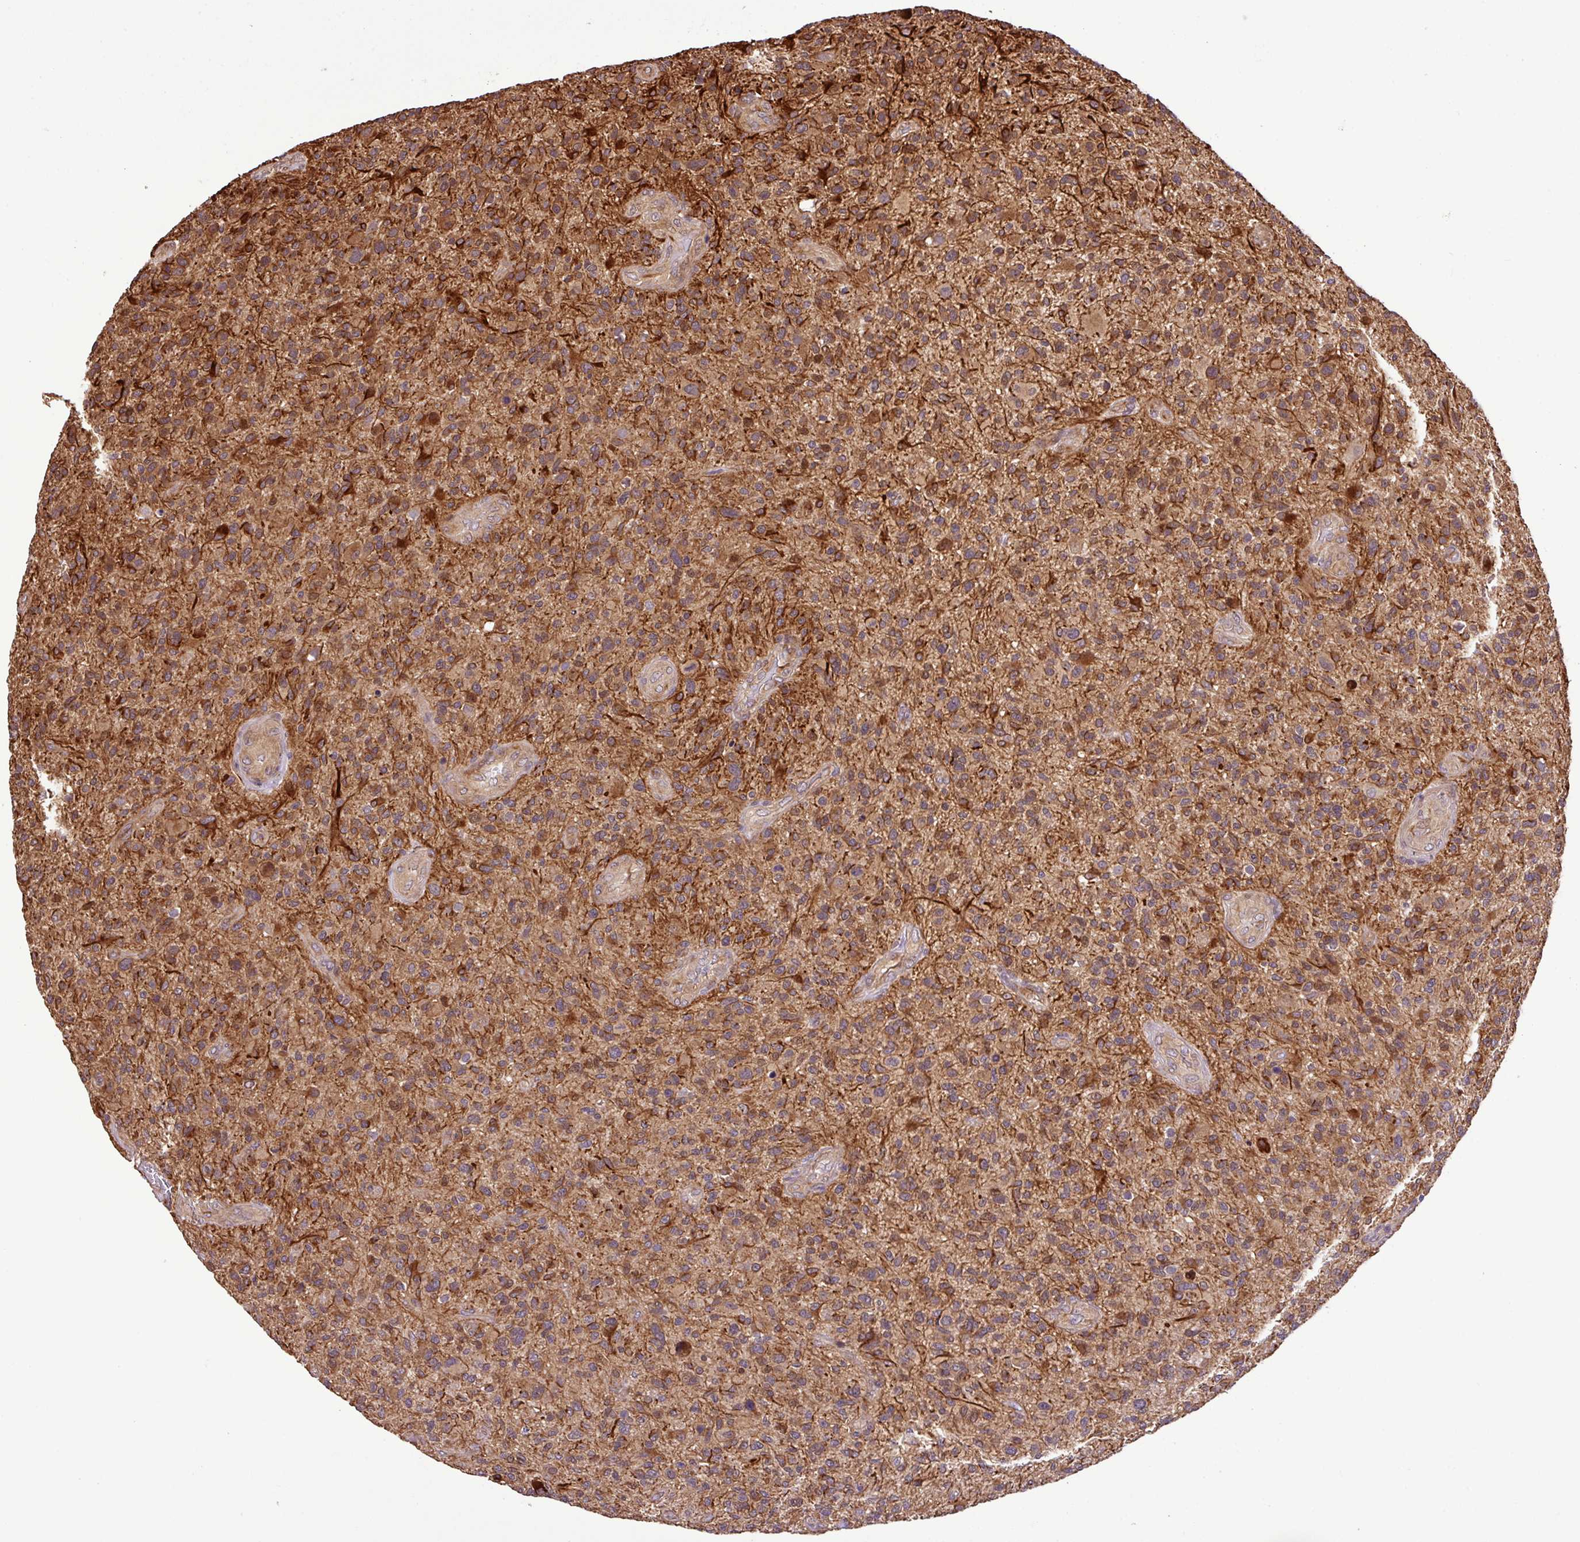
{"staining": {"intensity": "moderate", "quantity": ">75%", "location": "cytoplasmic/membranous"}, "tissue": "glioma", "cell_type": "Tumor cells", "image_type": "cancer", "snomed": [{"axis": "morphology", "description": "Glioma, malignant, High grade"}, {"axis": "topography", "description": "Brain"}], "caption": "Tumor cells exhibit medium levels of moderate cytoplasmic/membranous expression in about >75% of cells in human malignant glioma (high-grade).", "gene": "DLGAP4", "patient": {"sex": "male", "age": 47}}